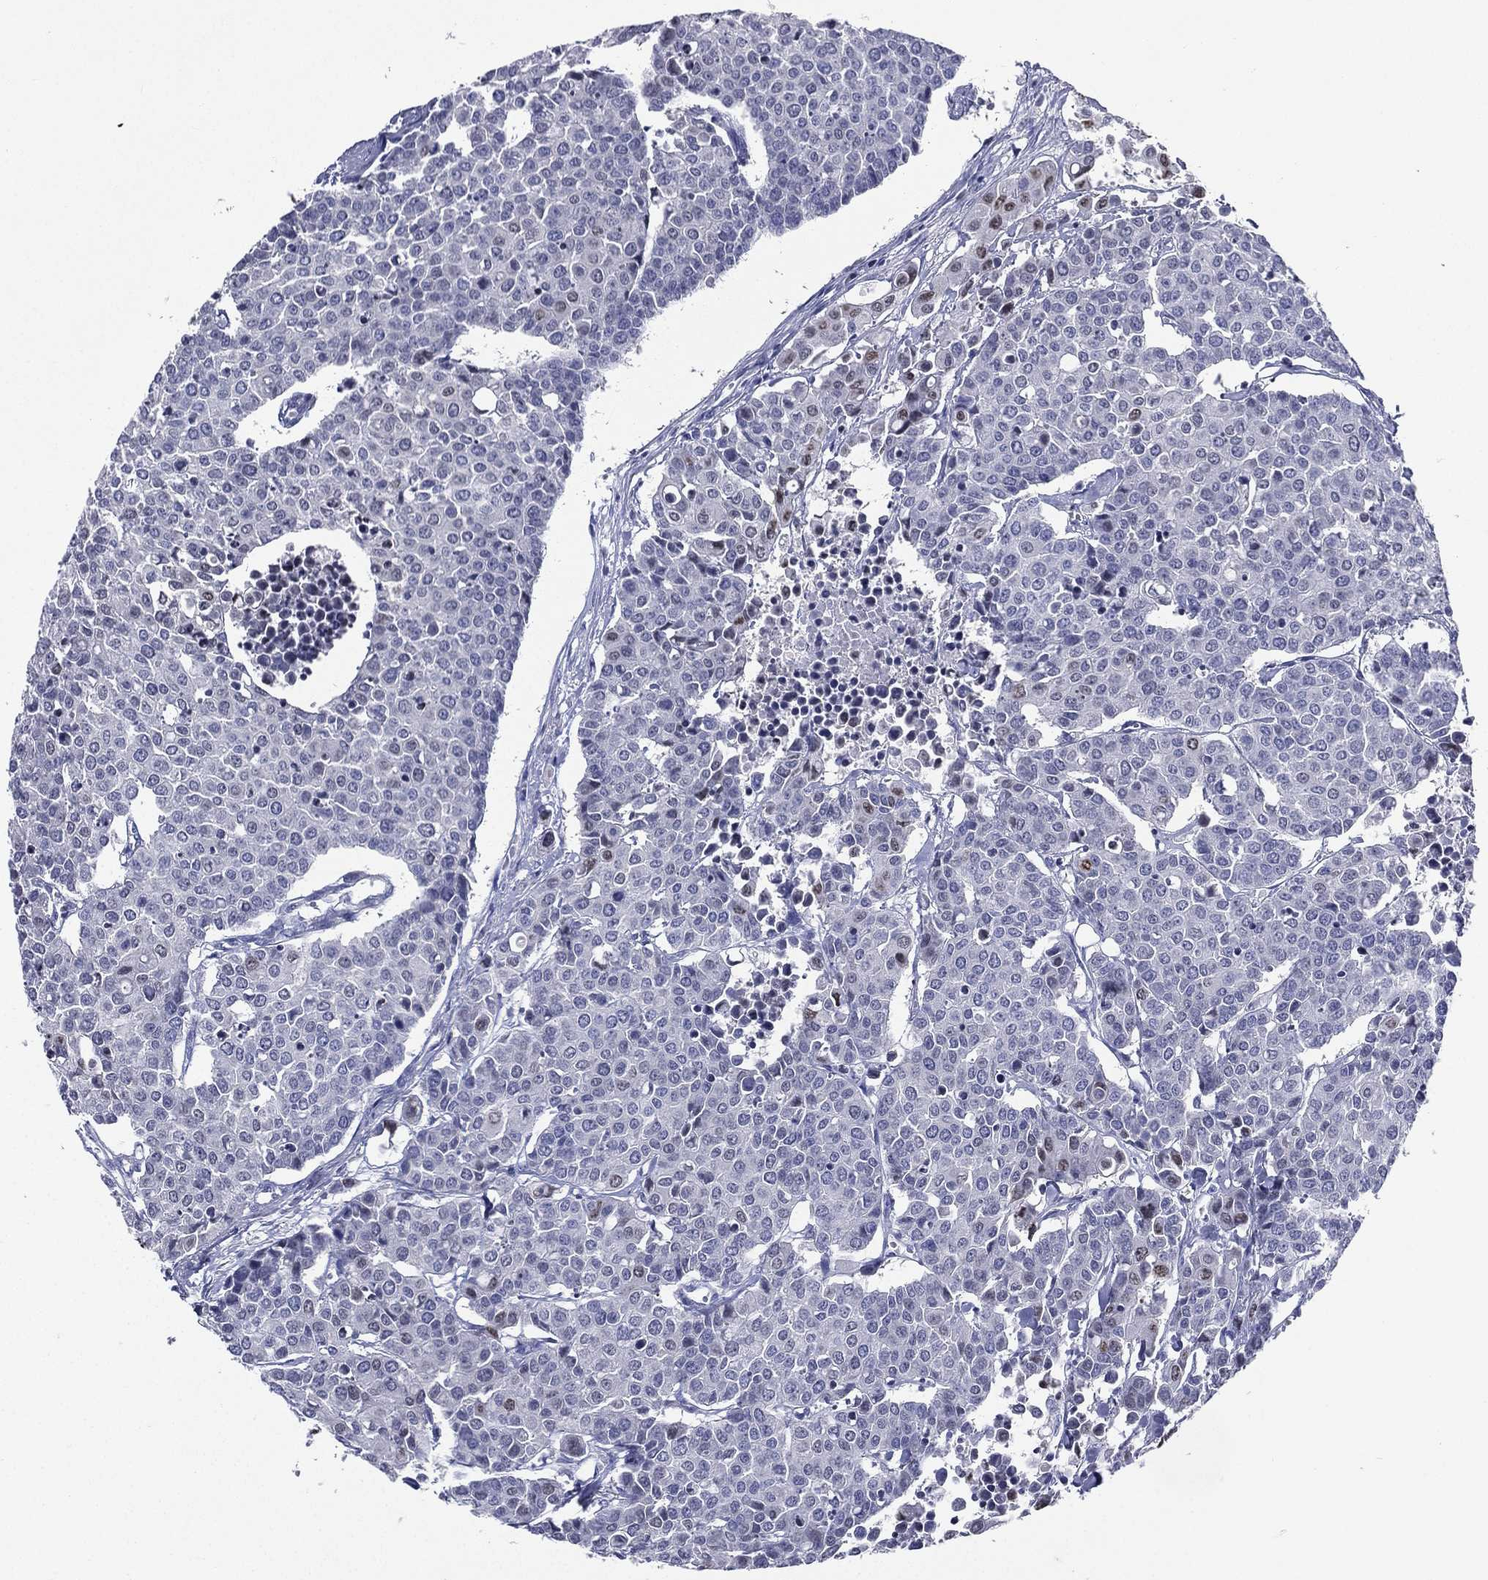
{"staining": {"intensity": "negative", "quantity": "none", "location": "none"}, "tissue": "carcinoid", "cell_type": "Tumor cells", "image_type": "cancer", "snomed": [{"axis": "morphology", "description": "Carcinoid, malignant, NOS"}, {"axis": "topography", "description": "Colon"}], "caption": "IHC micrograph of carcinoid stained for a protein (brown), which displays no positivity in tumor cells.", "gene": "TGM1", "patient": {"sex": "male", "age": 81}}